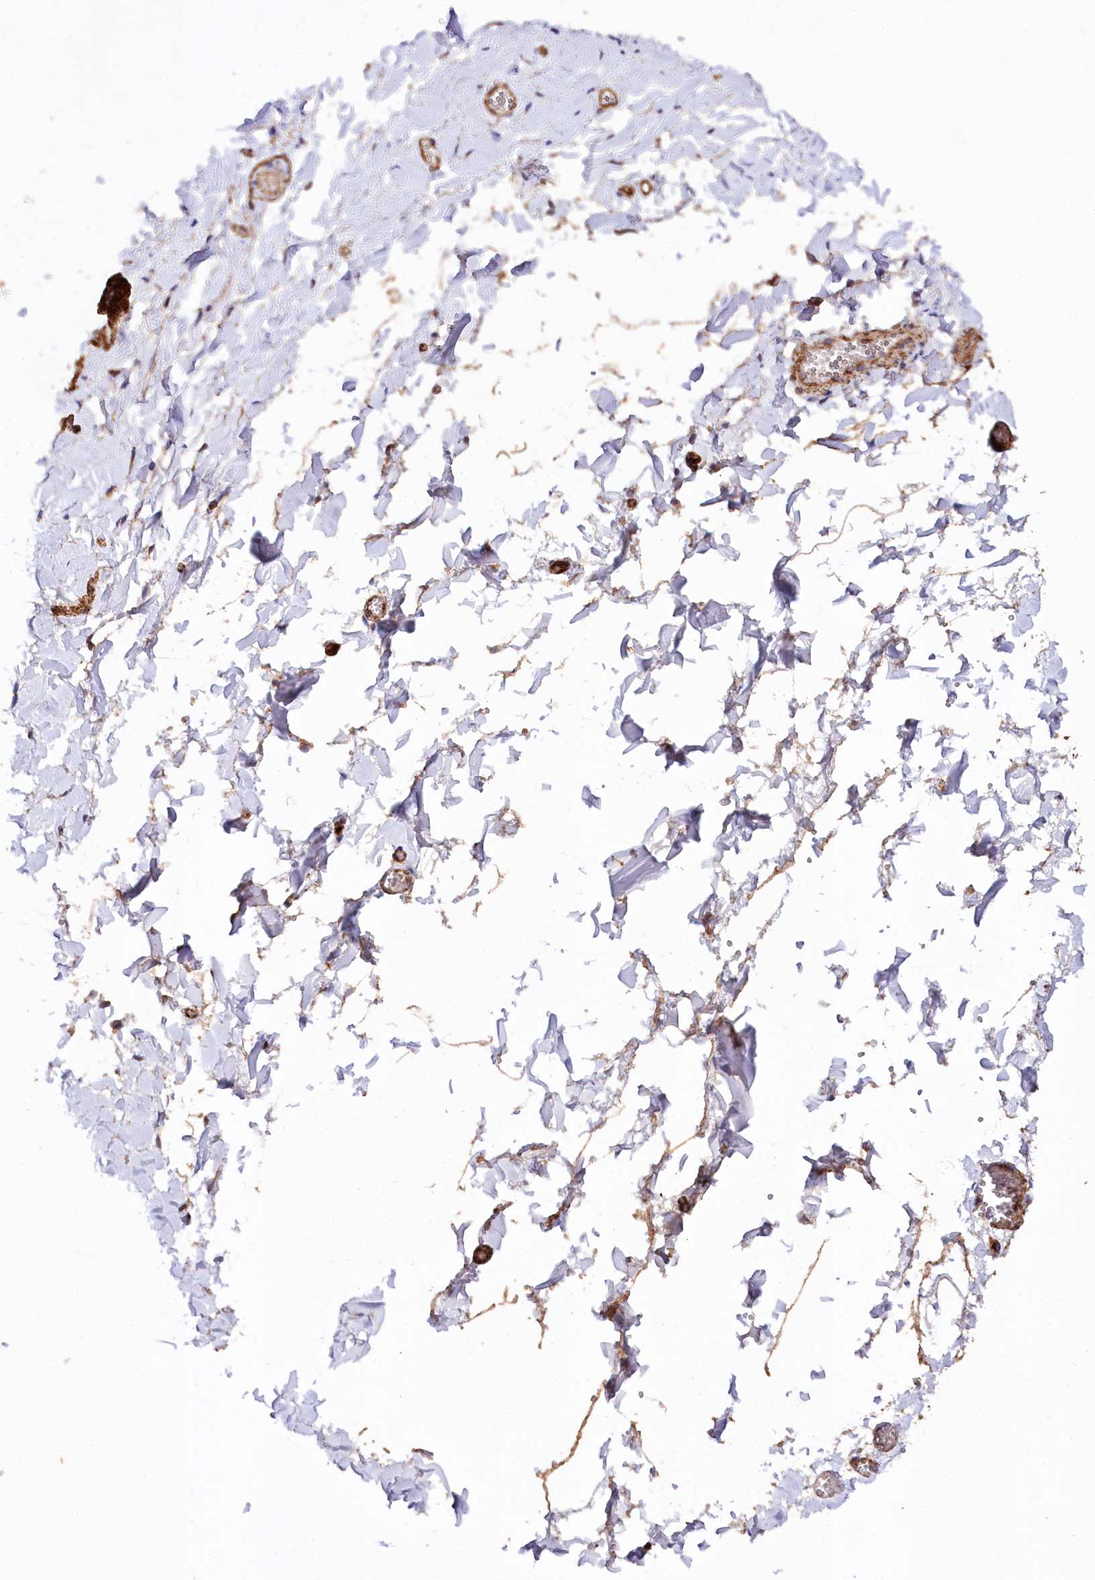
{"staining": {"intensity": "moderate", "quantity": ">75%", "location": "cytoplasmic/membranous"}, "tissue": "adipose tissue", "cell_type": "Adipocytes", "image_type": "normal", "snomed": [{"axis": "morphology", "description": "Normal tissue, NOS"}, {"axis": "topography", "description": "Gallbladder"}, {"axis": "topography", "description": "Peripheral nerve tissue"}], "caption": "Adipose tissue stained with immunohistochemistry (IHC) displays moderate cytoplasmic/membranous staining in about >75% of adipocytes.", "gene": "SPATS2", "patient": {"sex": "male", "age": 38}}